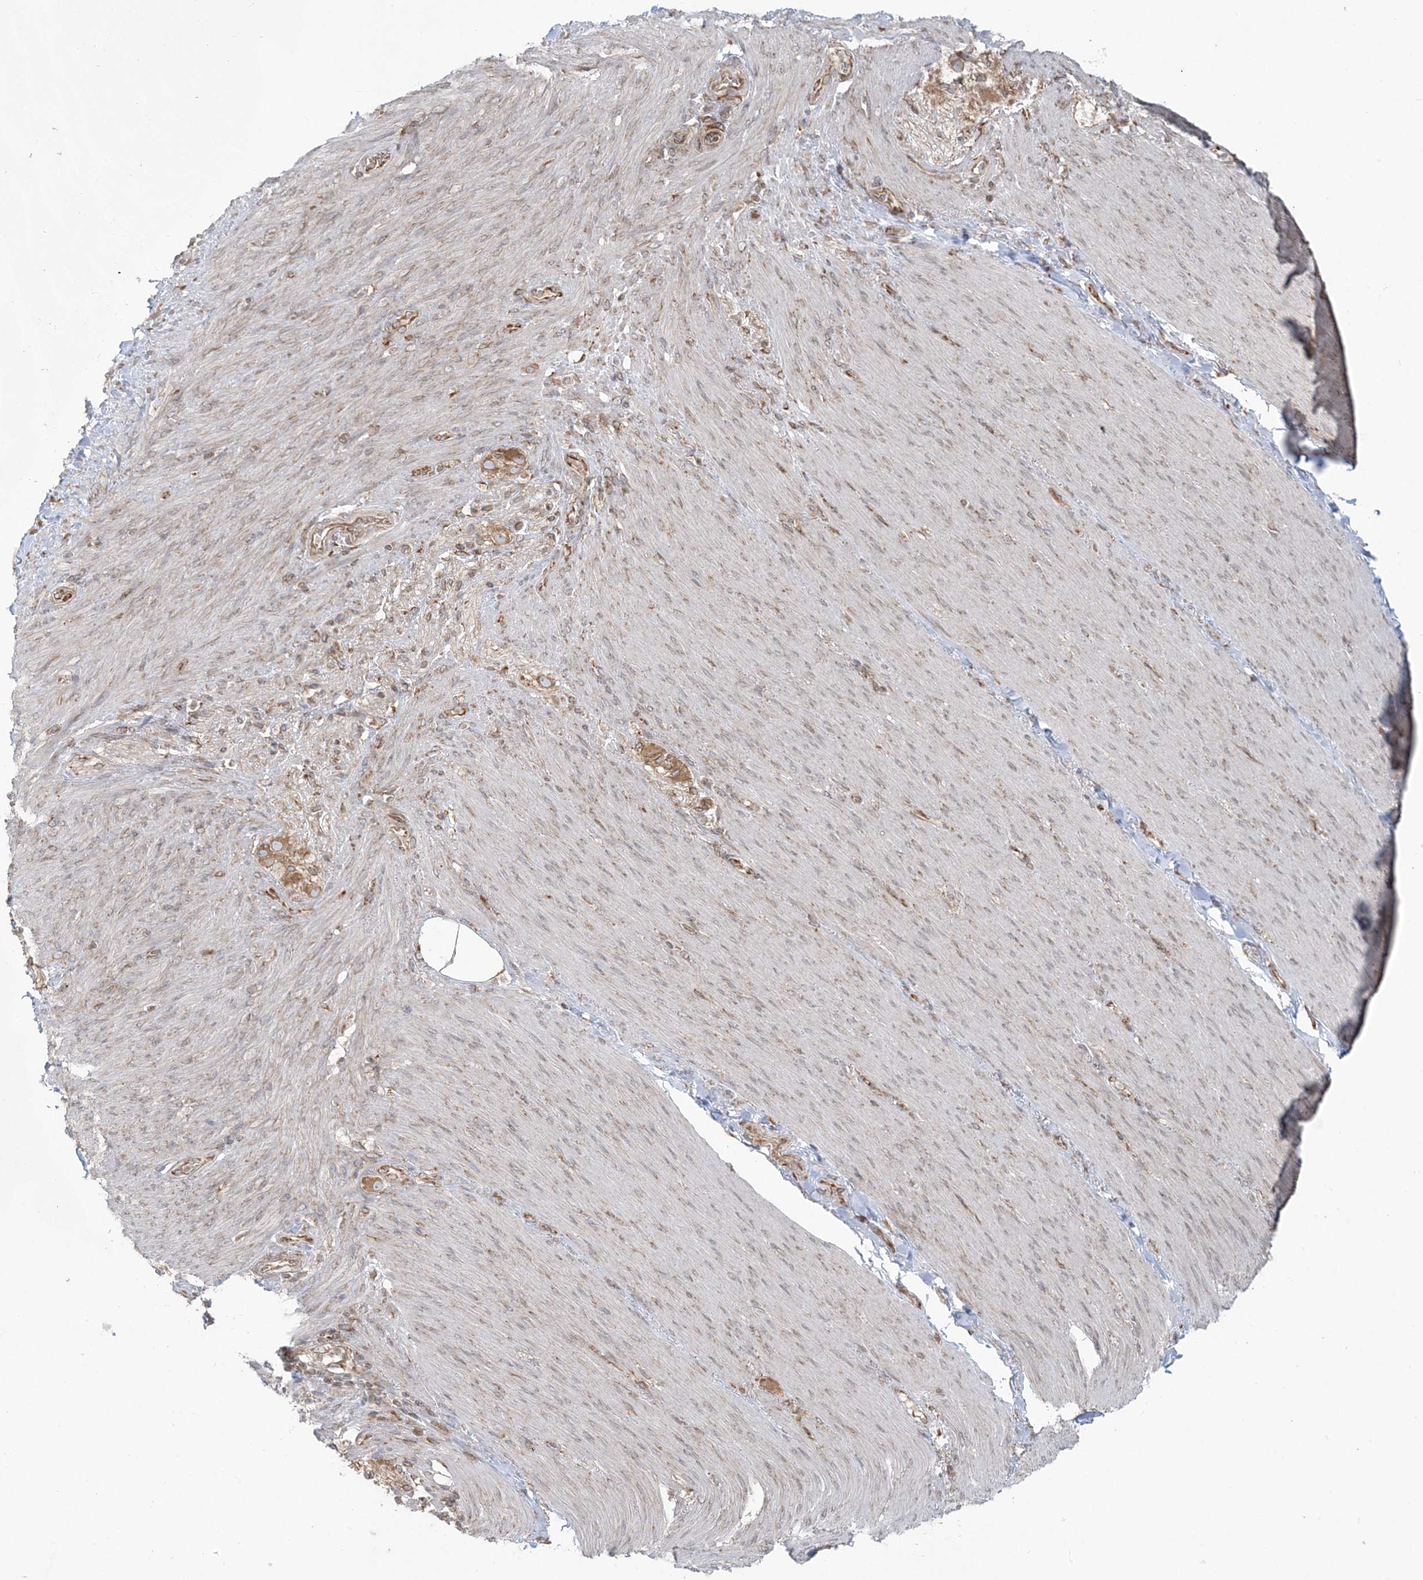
{"staining": {"intensity": "negative", "quantity": "none", "location": "none"}, "tissue": "adipose tissue", "cell_type": "Adipocytes", "image_type": "normal", "snomed": [{"axis": "morphology", "description": "Normal tissue, NOS"}, {"axis": "topography", "description": "Colon"}, {"axis": "topography", "description": "Peripheral nerve tissue"}], "caption": "Adipose tissue stained for a protein using IHC reveals no staining adipocytes.", "gene": "UBXN4", "patient": {"sex": "female", "age": 61}}